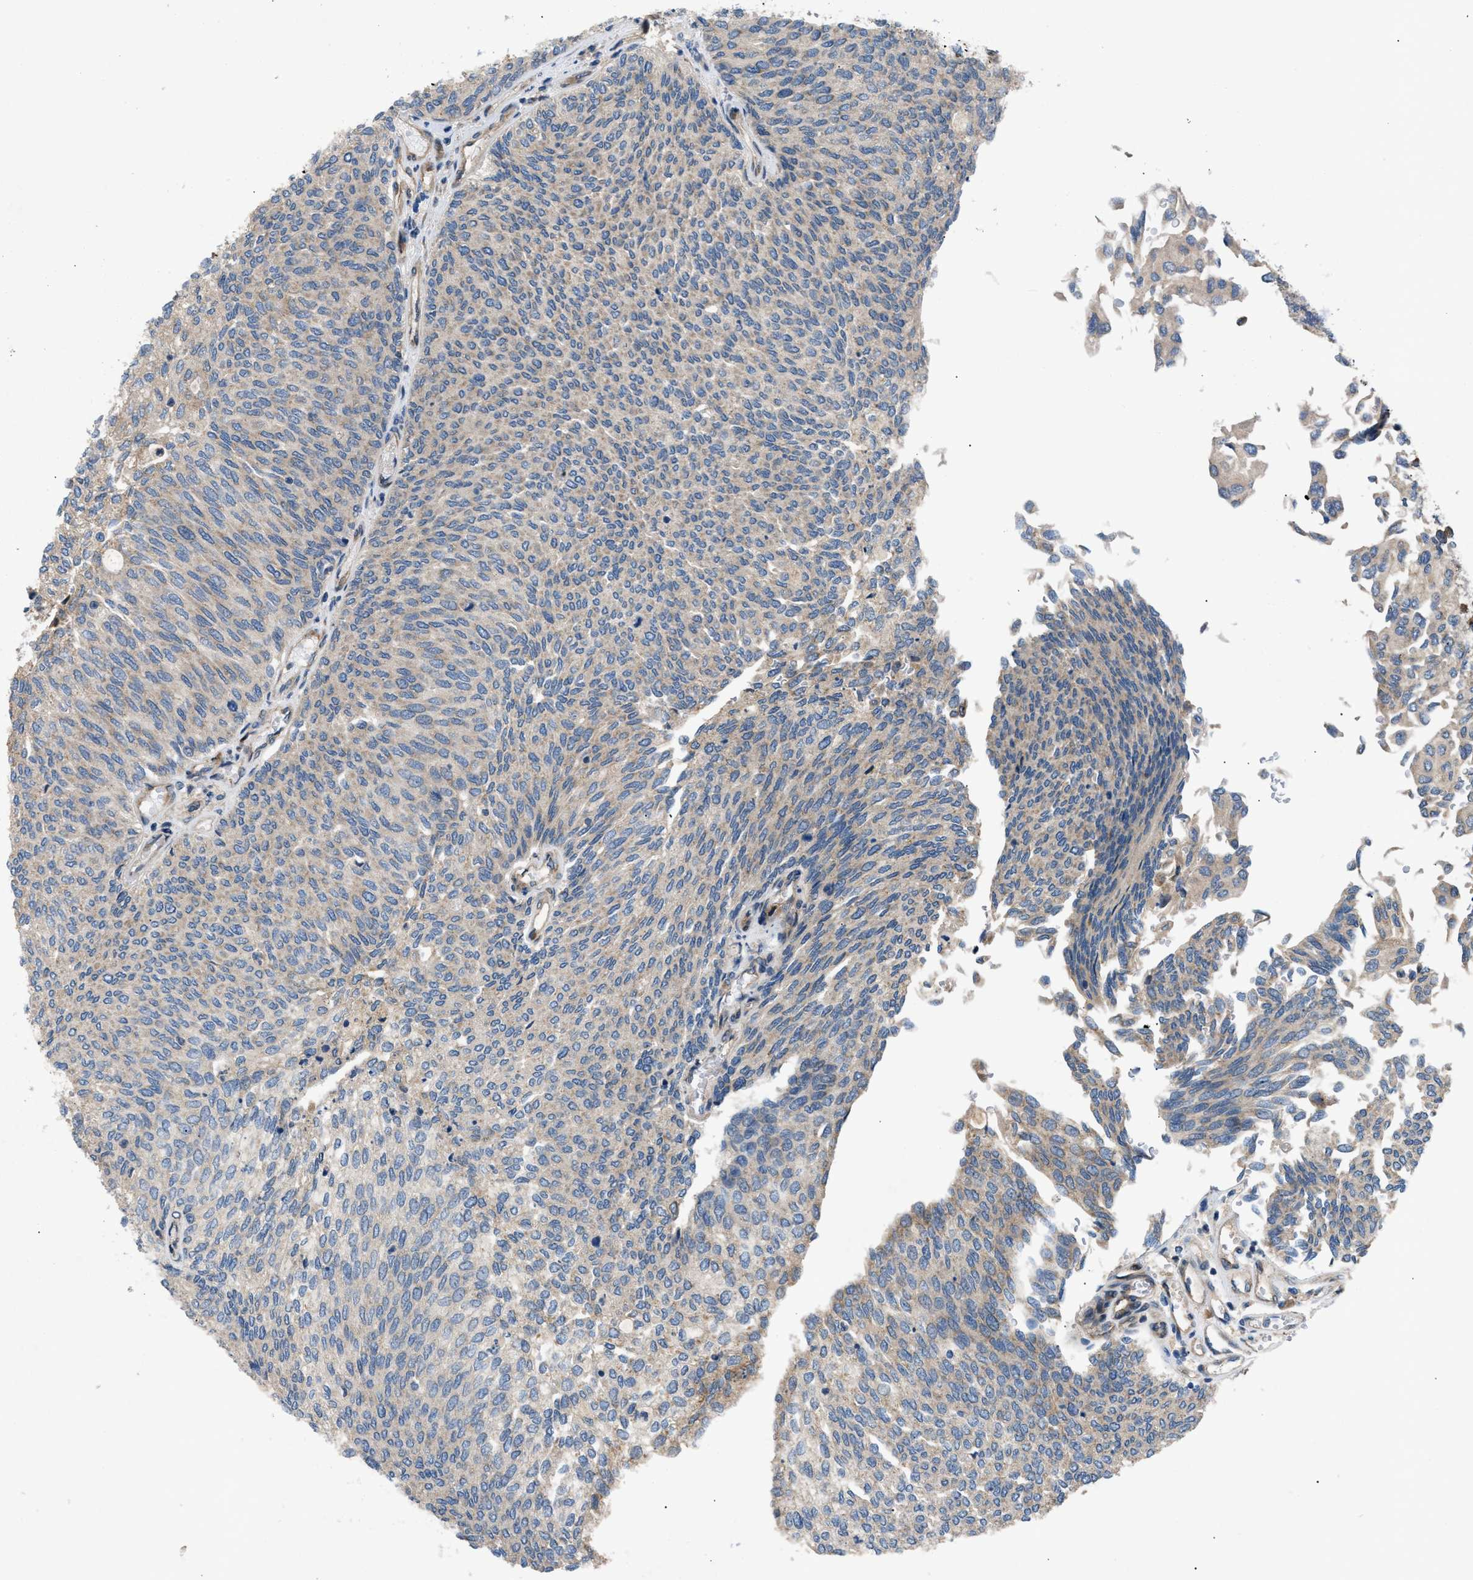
{"staining": {"intensity": "weak", "quantity": "<25%", "location": "cytoplasmic/membranous"}, "tissue": "urothelial cancer", "cell_type": "Tumor cells", "image_type": "cancer", "snomed": [{"axis": "morphology", "description": "Urothelial carcinoma, Low grade"}, {"axis": "topography", "description": "Urinary bladder"}], "caption": "High power microscopy image of an immunohistochemistry histopathology image of urothelial cancer, revealing no significant expression in tumor cells.", "gene": "LYSMD3", "patient": {"sex": "female", "age": 79}}